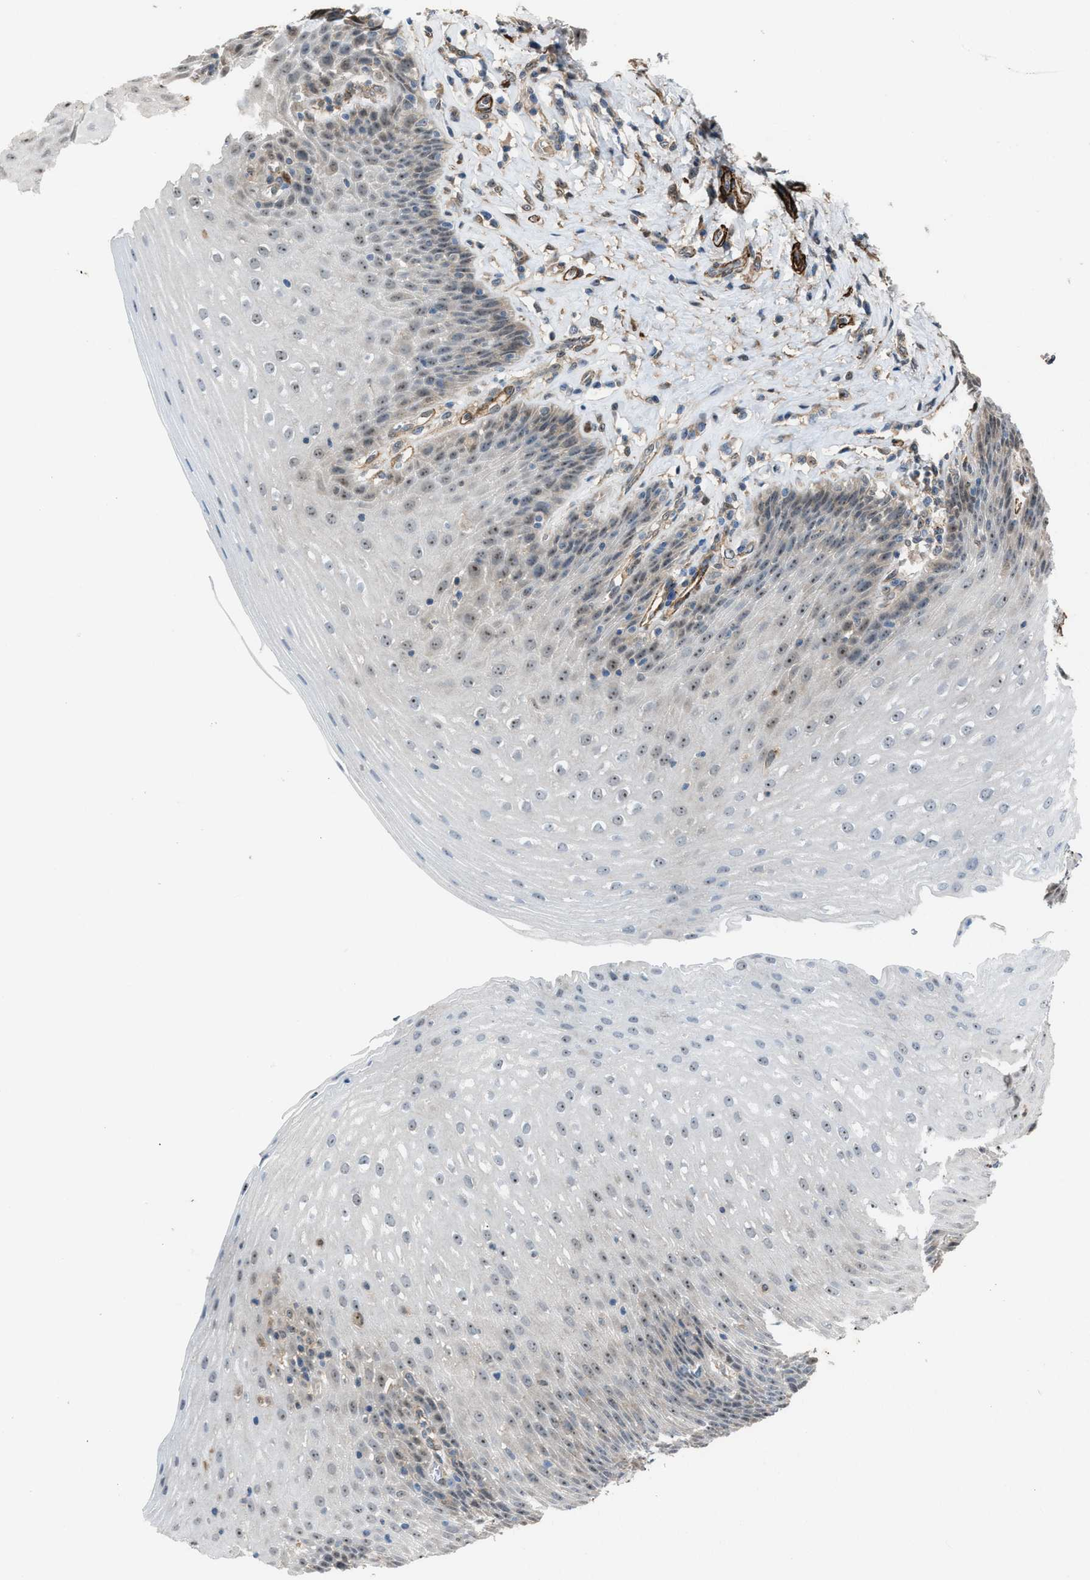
{"staining": {"intensity": "weak", "quantity": "25%-75%", "location": "nuclear"}, "tissue": "esophagus", "cell_type": "Squamous epithelial cells", "image_type": "normal", "snomed": [{"axis": "morphology", "description": "Normal tissue, NOS"}, {"axis": "topography", "description": "Esophagus"}], "caption": "DAB (3,3'-diaminobenzidine) immunohistochemical staining of normal esophagus exhibits weak nuclear protein positivity in approximately 25%-75% of squamous epithelial cells. (DAB (3,3'-diaminobenzidine) IHC, brown staining for protein, blue staining for nuclei).", "gene": "NQO2", "patient": {"sex": "female", "age": 61}}